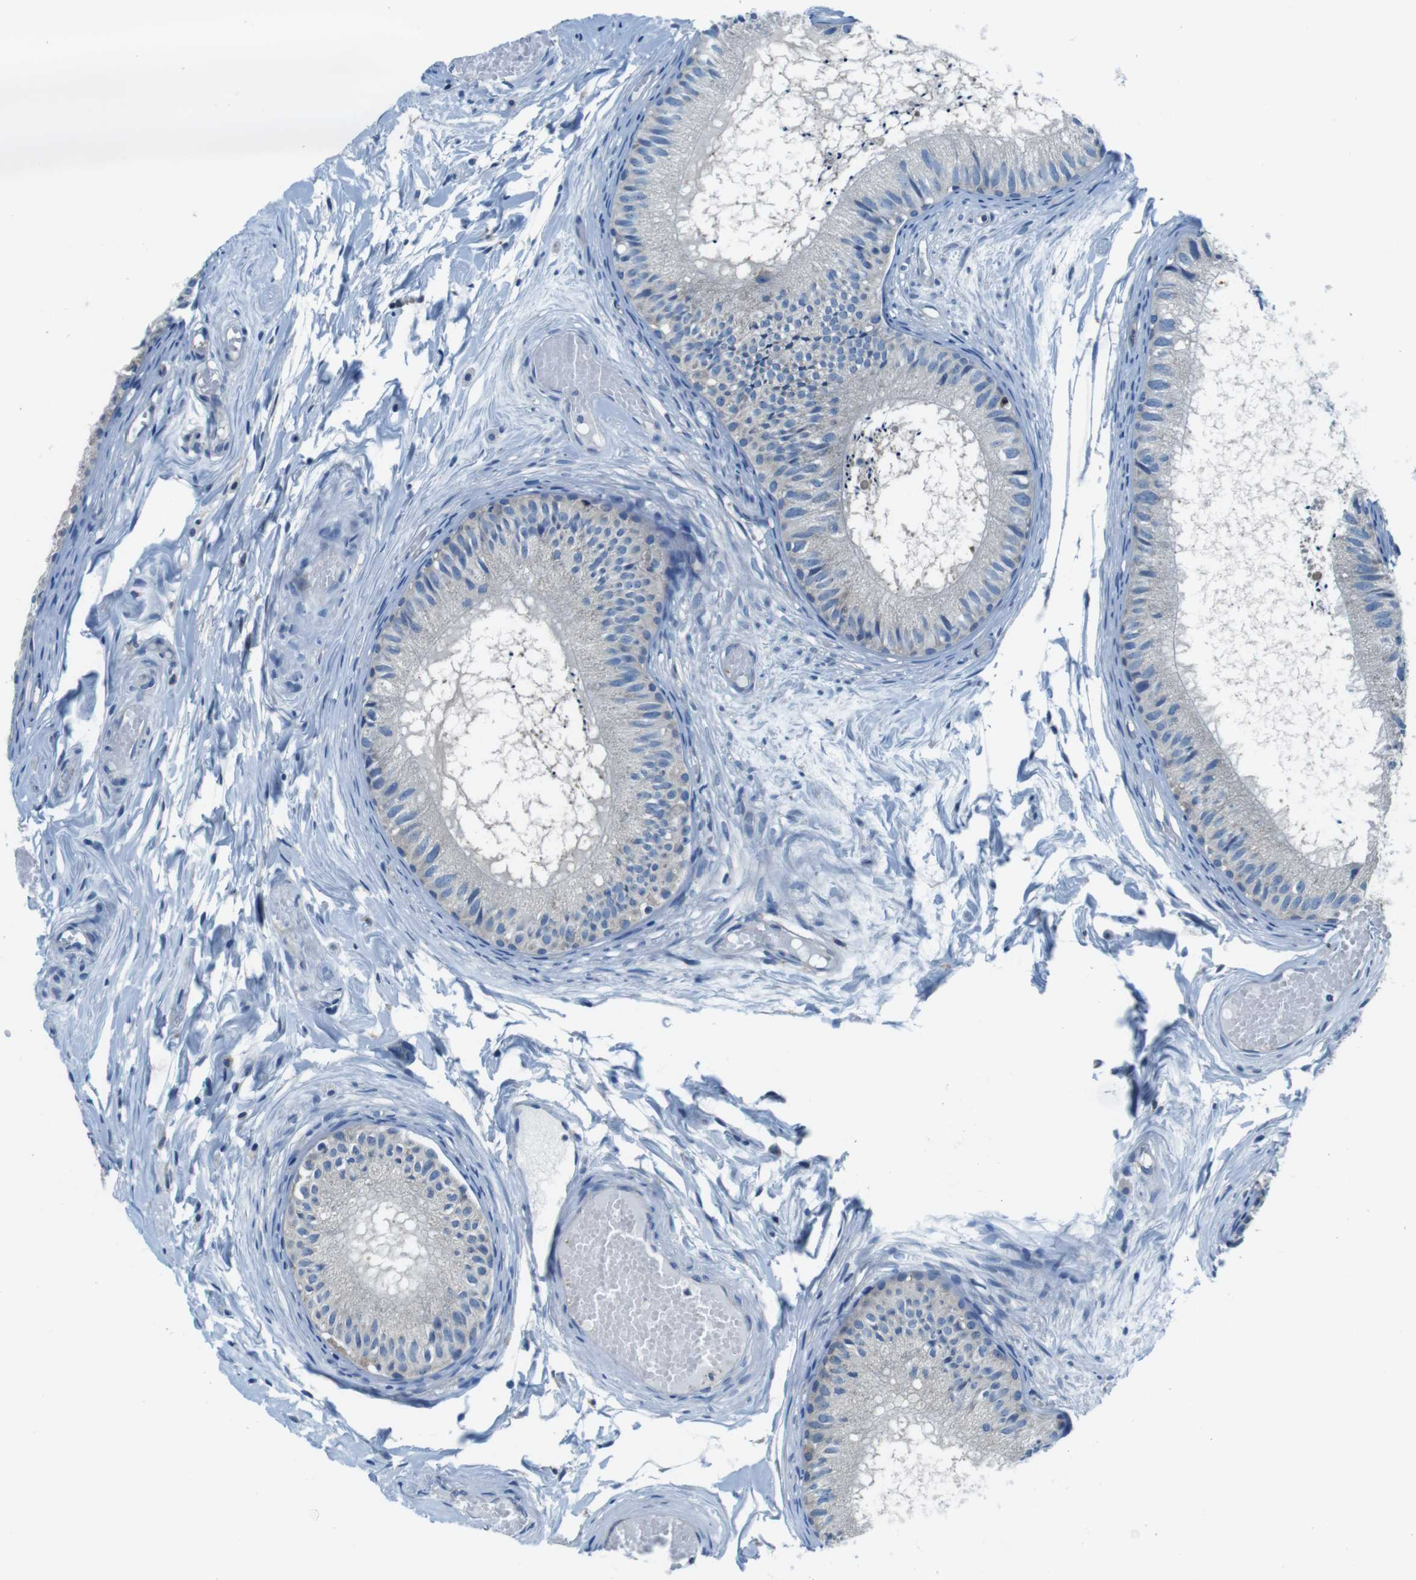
{"staining": {"intensity": "moderate", "quantity": "25%-75%", "location": "cytoplasmic/membranous"}, "tissue": "epididymis", "cell_type": "Glandular cells", "image_type": "normal", "snomed": [{"axis": "morphology", "description": "Normal tissue, NOS"}, {"axis": "topography", "description": "Epididymis"}], "caption": "High-magnification brightfield microscopy of benign epididymis stained with DAB (brown) and counterstained with hematoxylin (blue). glandular cells exhibit moderate cytoplasmic/membranous expression is seen in approximately25%-75% of cells.", "gene": "EIF2B5", "patient": {"sex": "male", "age": 46}}